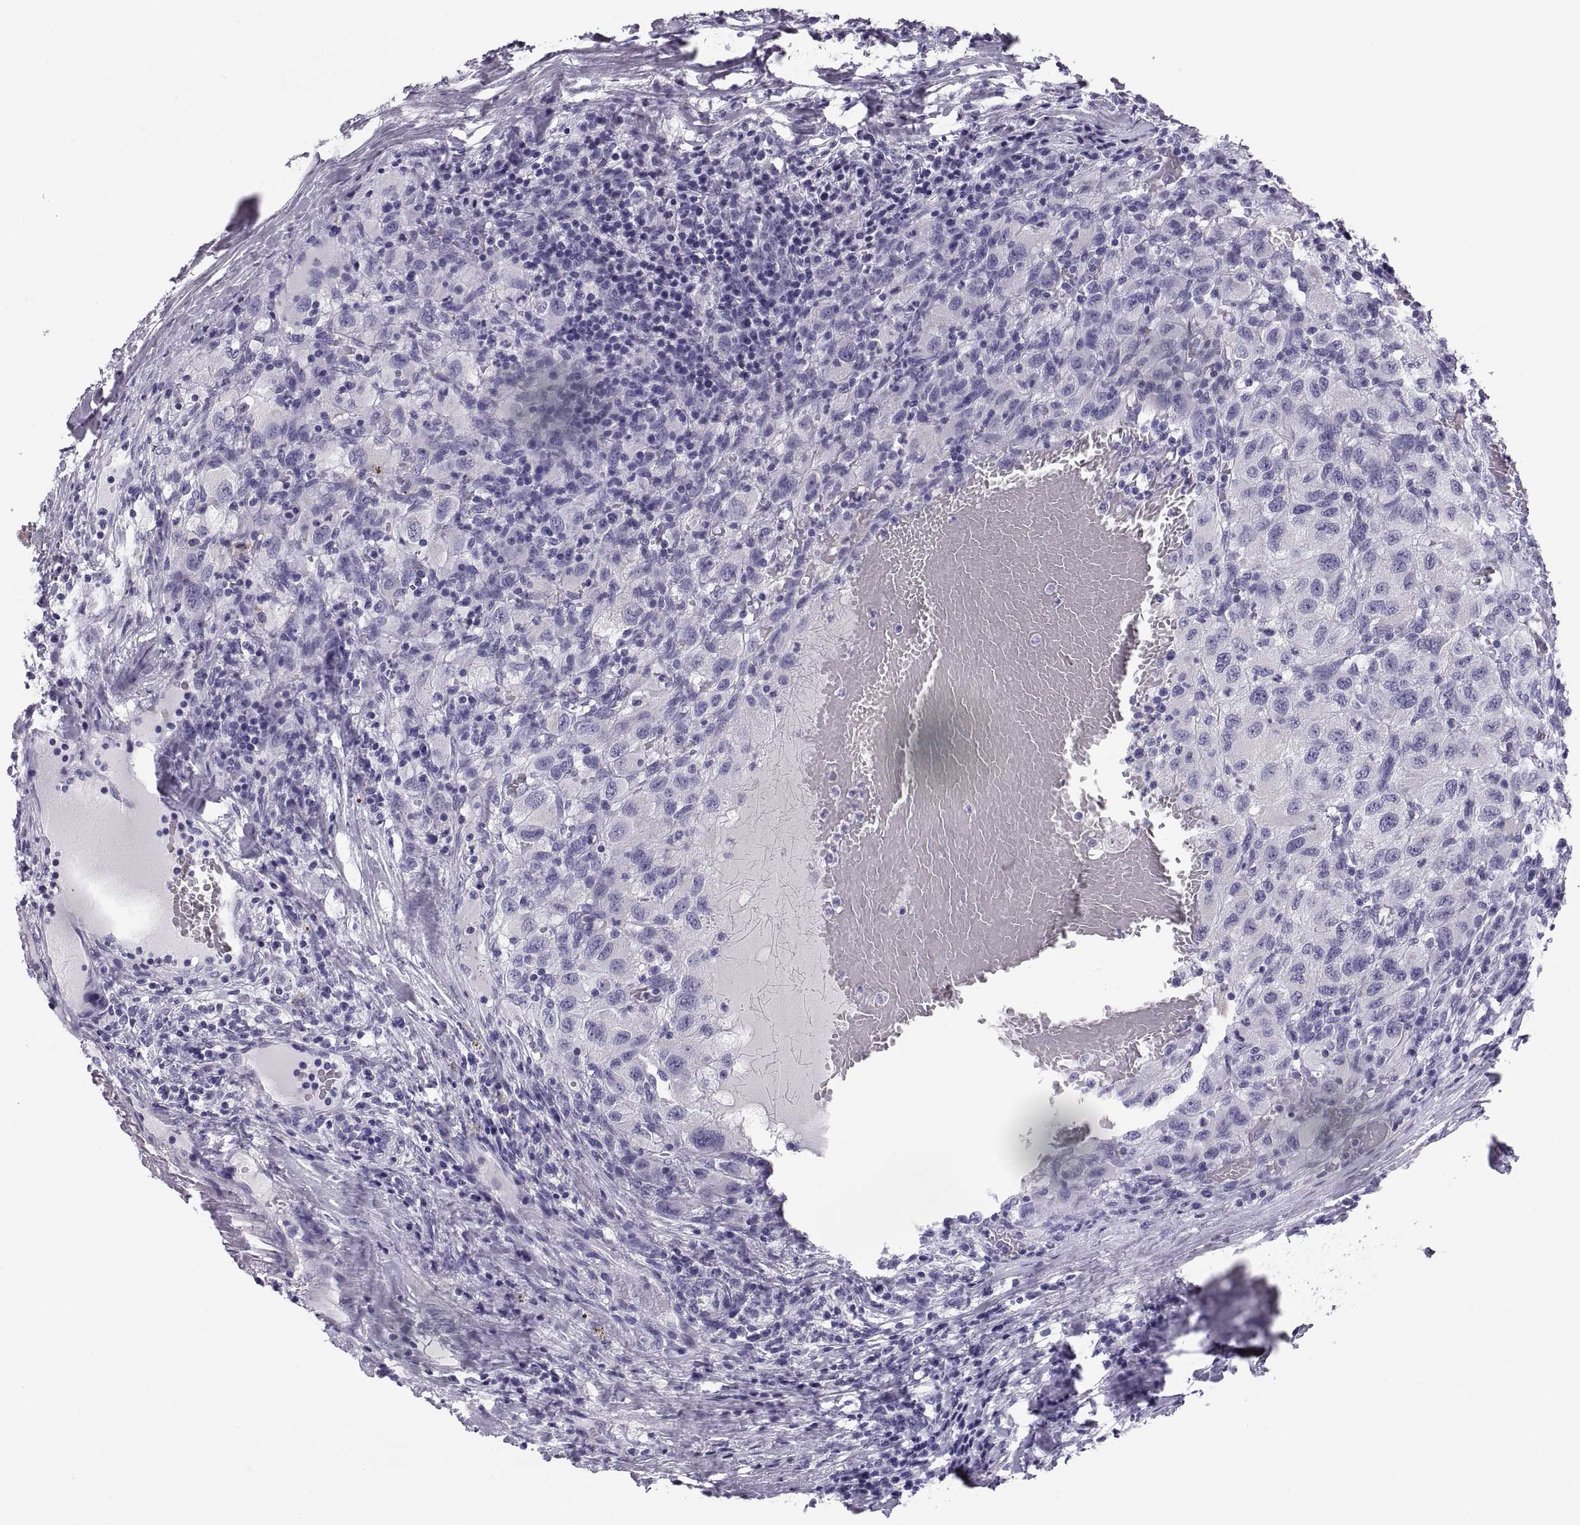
{"staining": {"intensity": "negative", "quantity": "none", "location": "none"}, "tissue": "renal cancer", "cell_type": "Tumor cells", "image_type": "cancer", "snomed": [{"axis": "morphology", "description": "Adenocarcinoma, NOS"}, {"axis": "topography", "description": "Kidney"}], "caption": "This is an immunohistochemistry histopathology image of adenocarcinoma (renal). There is no staining in tumor cells.", "gene": "PAX2", "patient": {"sex": "female", "age": 67}}